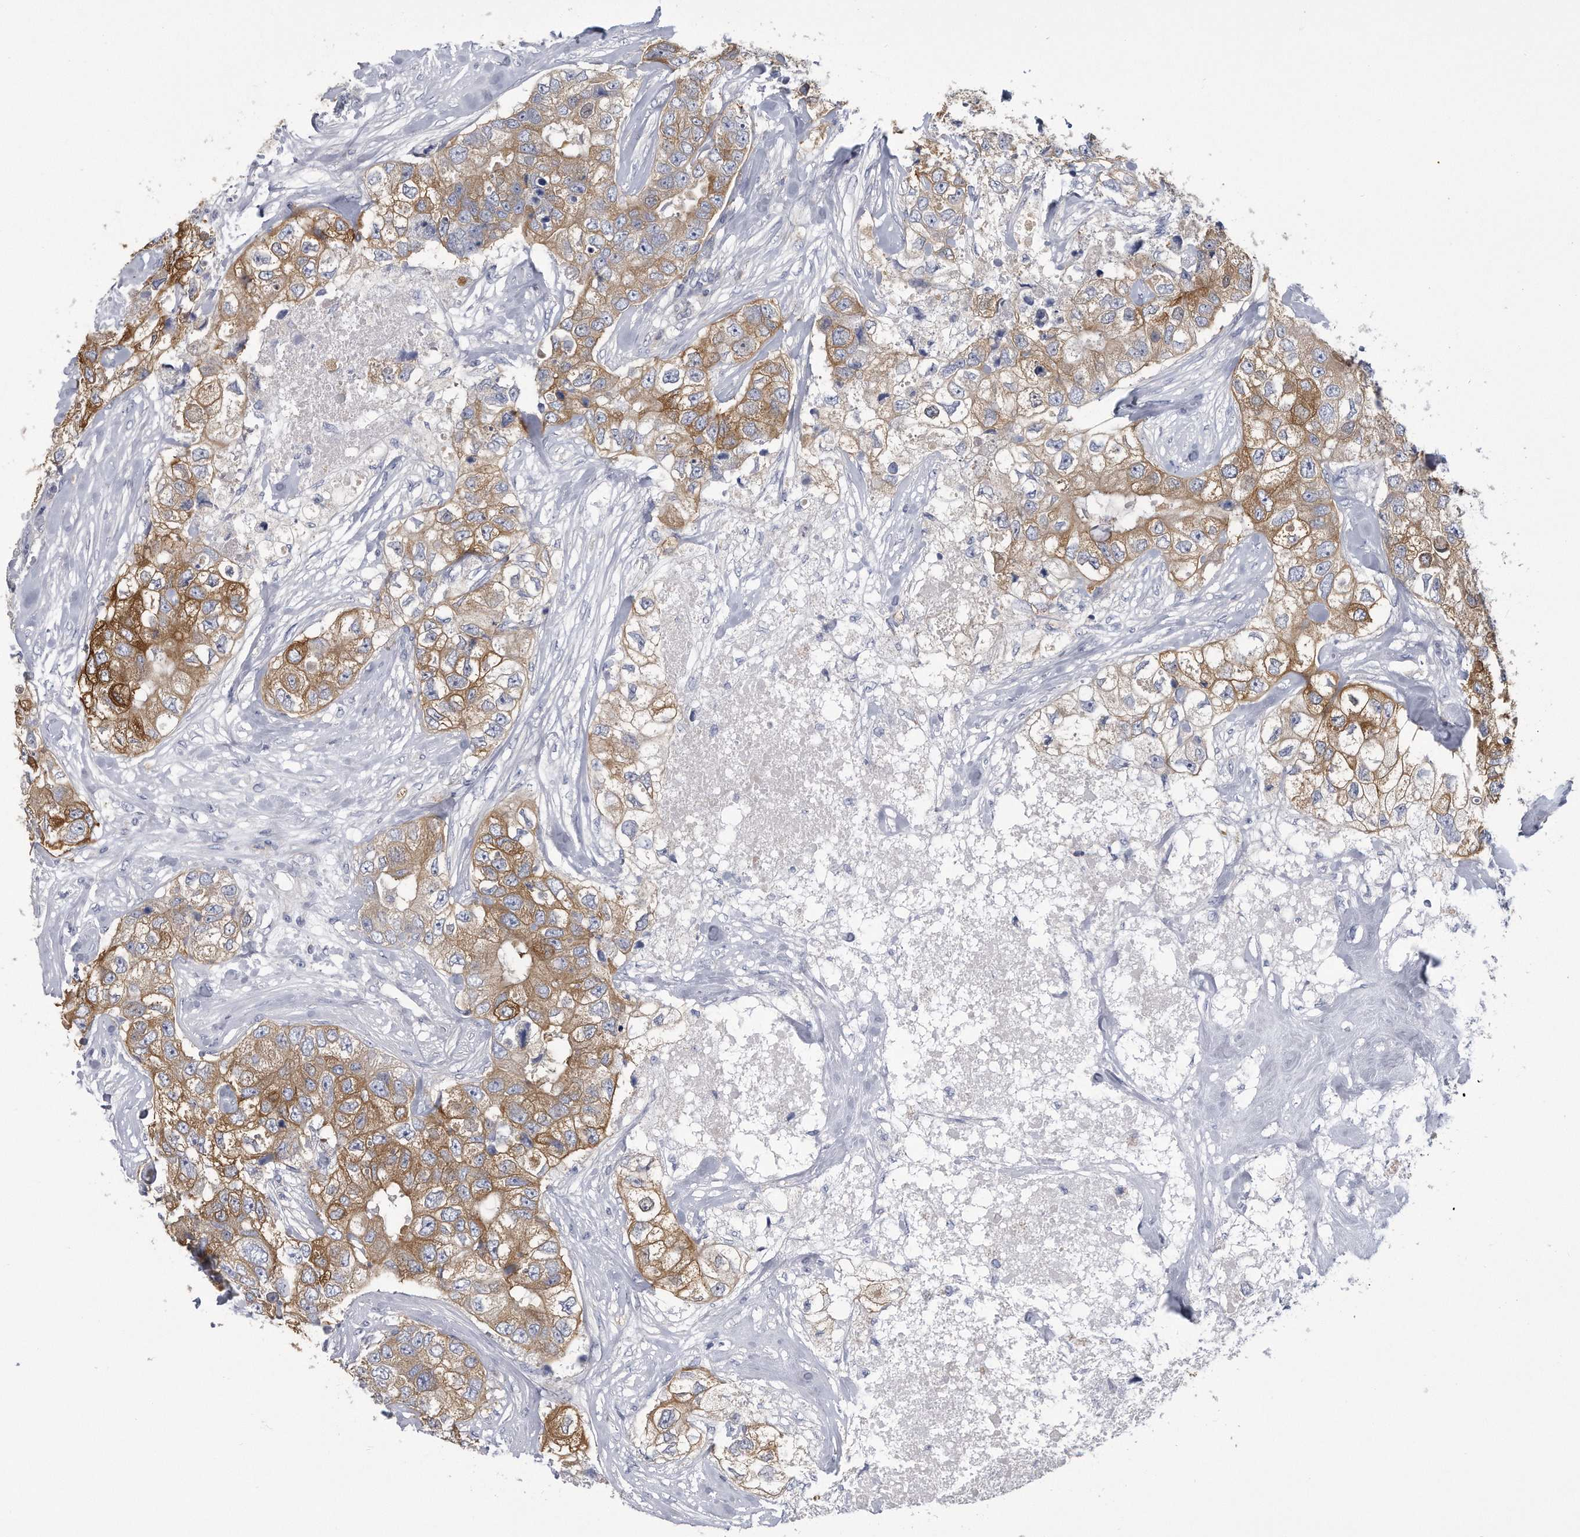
{"staining": {"intensity": "moderate", "quantity": "25%-75%", "location": "cytoplasmic/membranous"}, "tissue": "breast cancer", "cell_type": "Tumor cells", "image_type": "cancer", "snomed": [{"axis": "morphology", "description": "Duct carcinoma"}, {"axis": "topography", "description": "Breast"}], "caption": "Immunohistochemistry image of neoplastic tissue: breast cancer (intraductal carcinoma) stained using IHC shows medium levels of moderate protein expression localized specifically in the cytoplasmic/membranous of tumor cells, appearing as a cytoplasmic/membranous brown color.", "gene": "PYGB", "patient": {"sex": "female", "age": 62}}